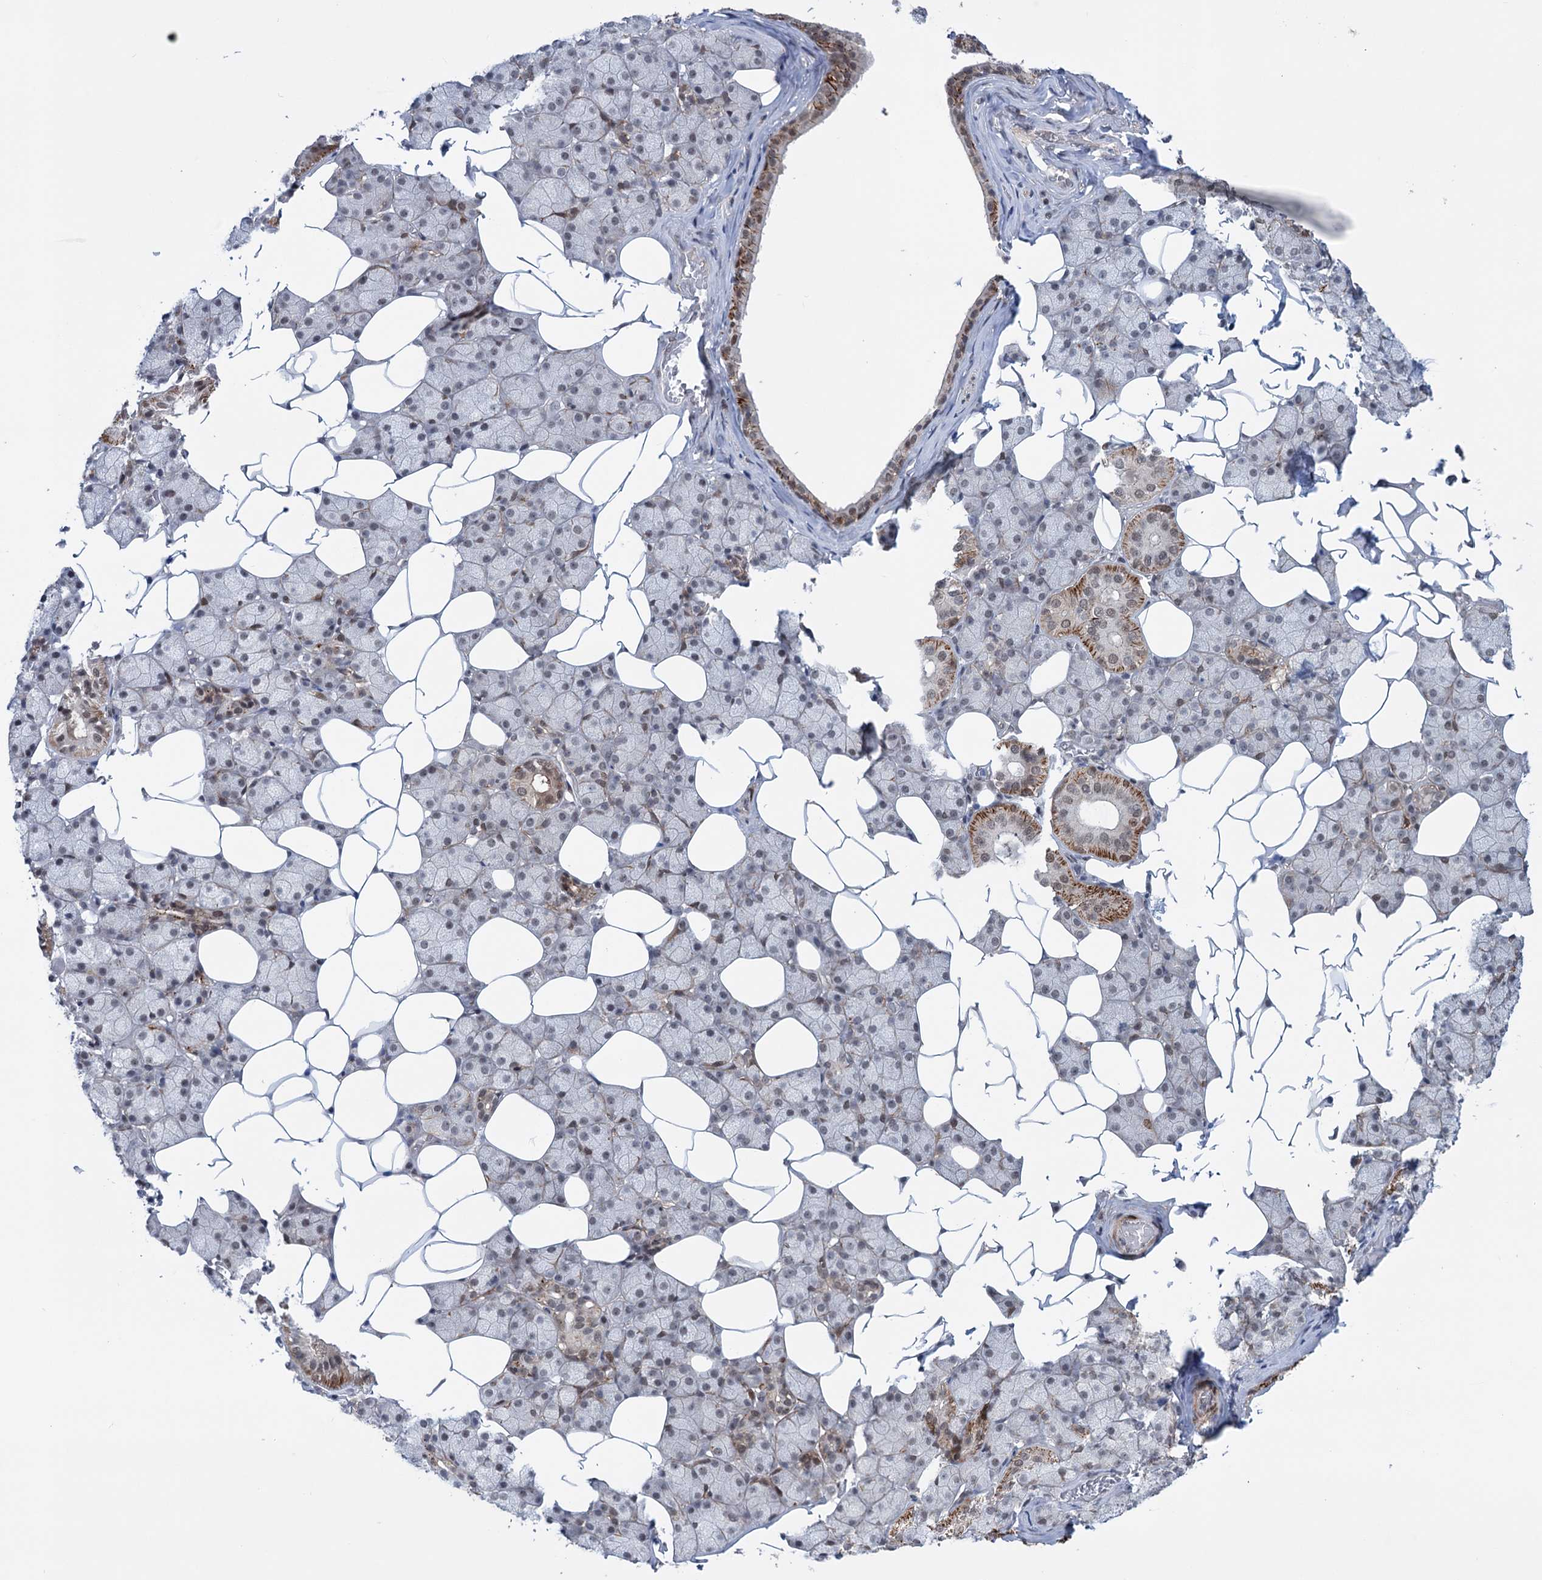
{"staining": {"intensity": "moderate", "quantity": "<25%", "location": "cytoplasmic/membranous"}, "tissue": "salivary gland", "cell_type": "Glandular cells", "image_type": "normal", "snomed": [{"axis": "morphology", "description": "Normal tissue, NOS"}, {"axis": "topography", "description": "Salivary gland"}], "caption": "Salivary gland stained with DAB immunohistochemistry displays low levels of moderate cytoplasmic/membranous positivity in about <25% of glandular cells.", "gene": "FAM53A", "patient": {"sex": "female", "age": 33}}